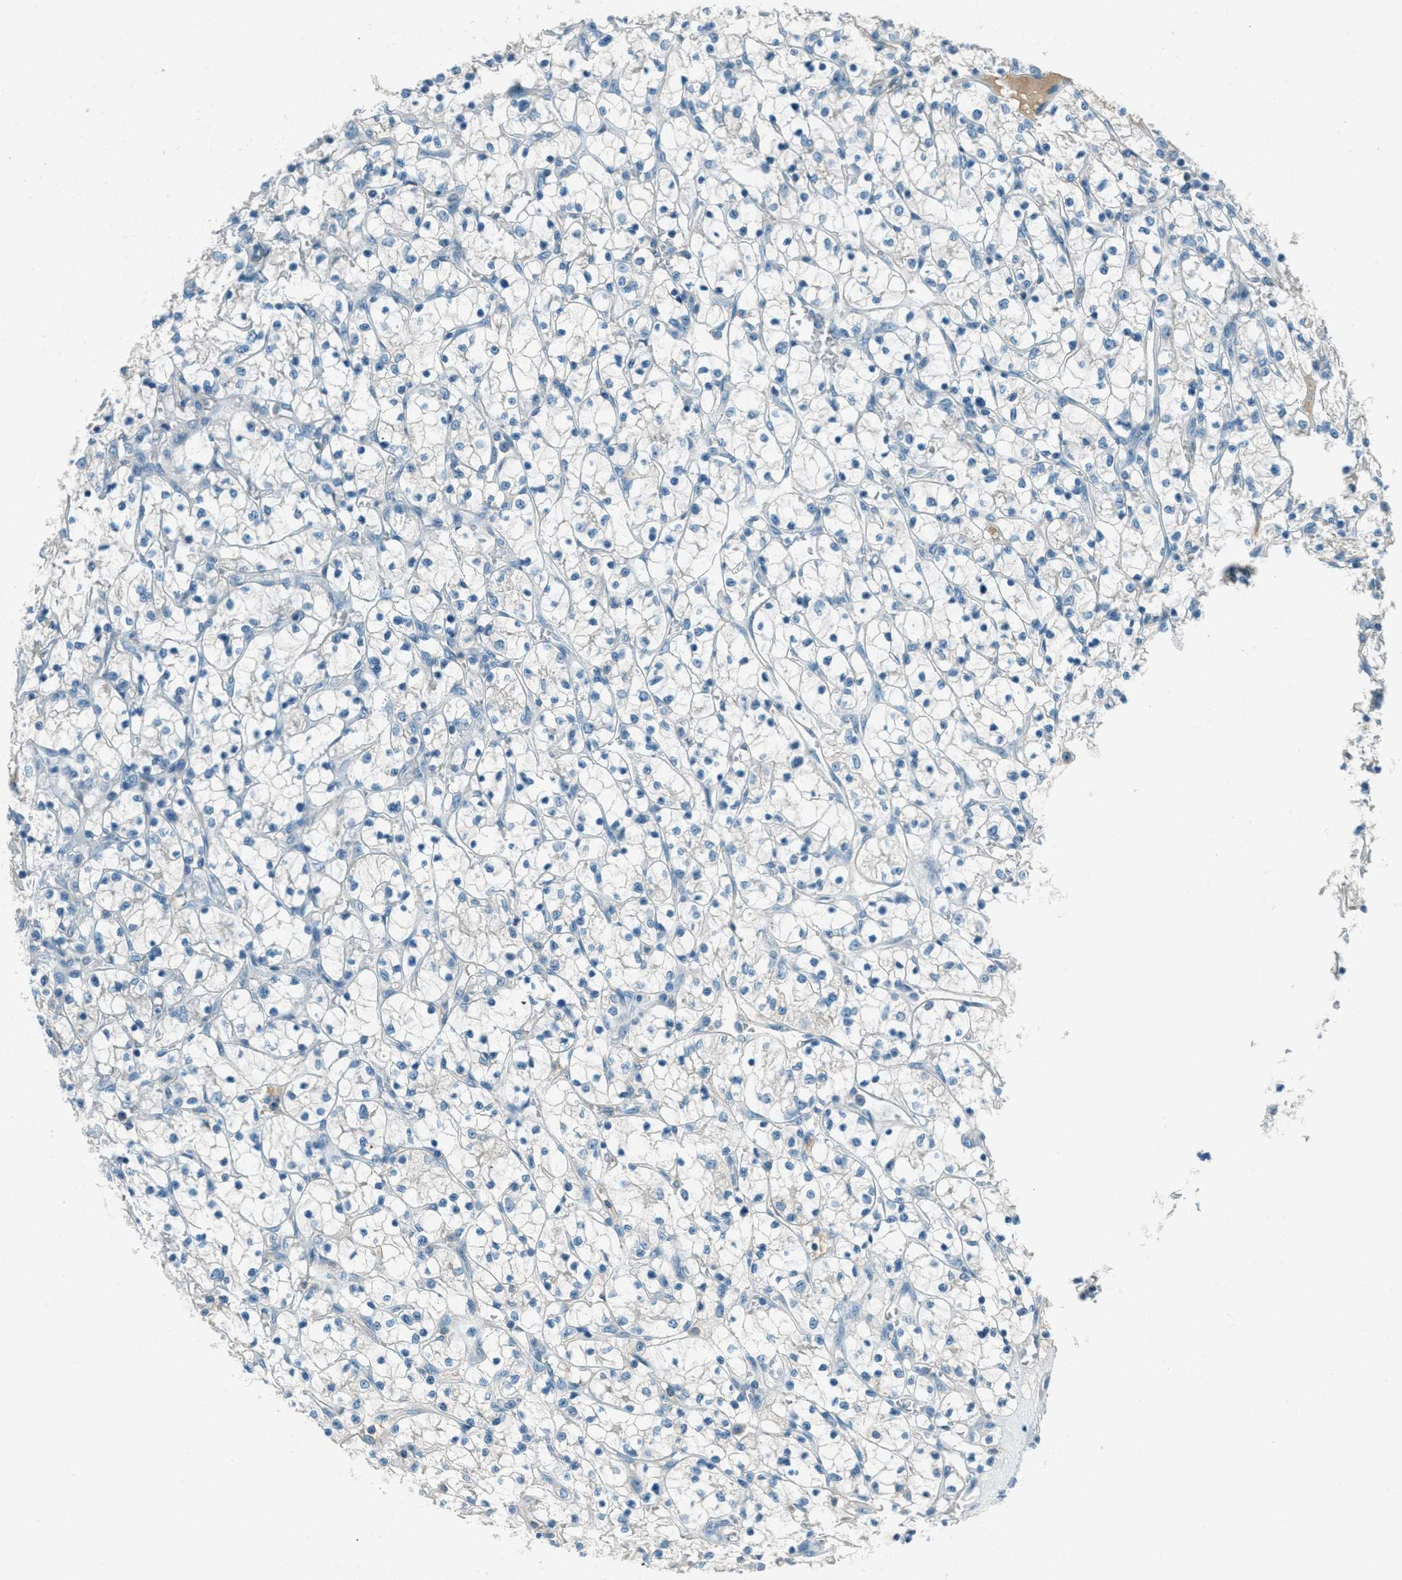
{"staining": {"intensity": "negative", "quantity": "none", "location": "none"}, "tissue": "renal cancer", "cell_type": "Tumor cells", "image_type": "cancer", "snomed": [{"axis": "morphology", "description": "Adenocarcinoma, NOS"}, {"axis": "topography", "description": "Kidney"}], "caption": "IHC of renal cancer (adenocarcinoma) displays no positivity in tumor cells.", "gene": "MSLN", "patient": {"sex": "female", "age": 69}}